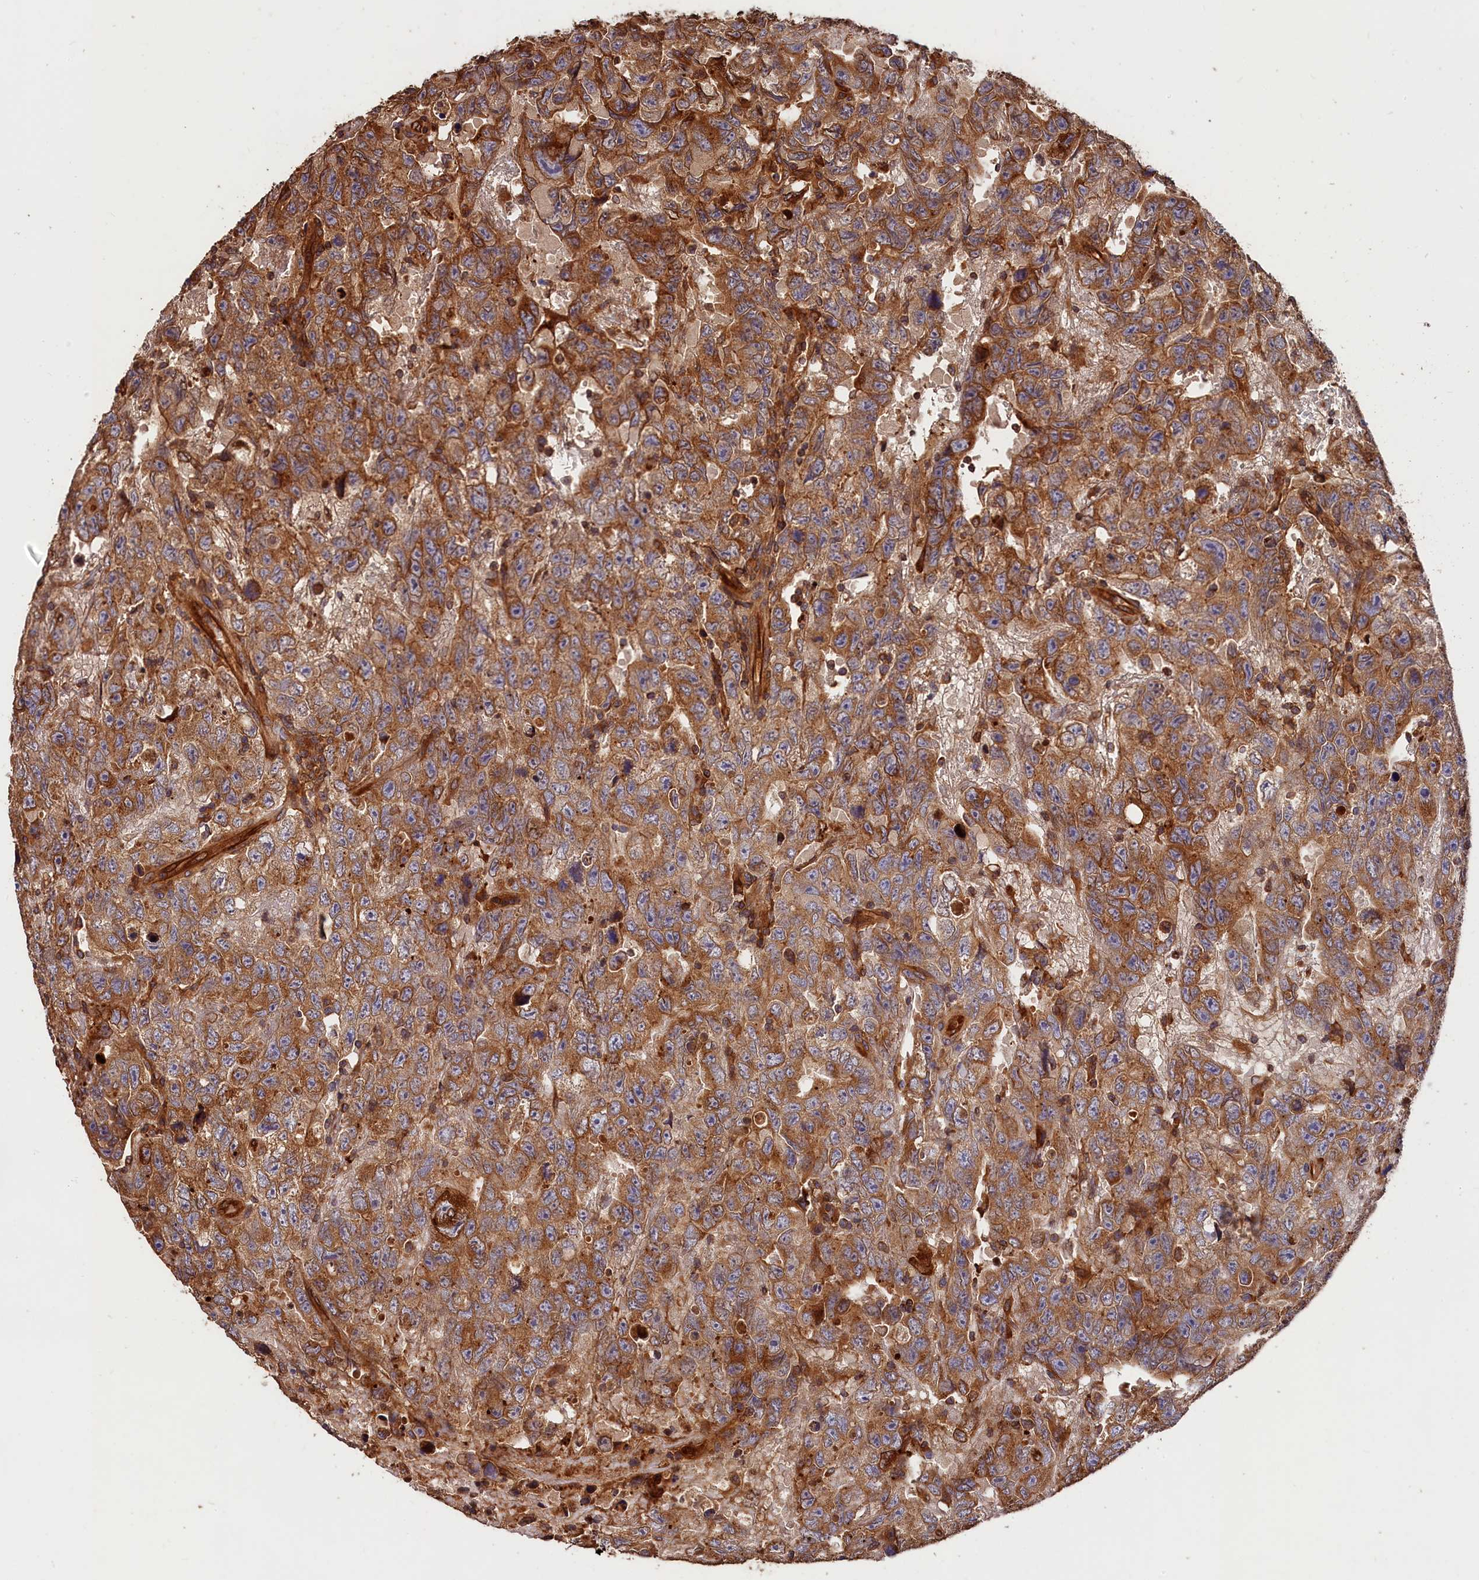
{"staining": {"intensity": "moderate", "quantity": ">75%", "location": "cytoplasmic/membranous"}, "tissue": "testis cancer", "cell_type": "Tumor cells", "image_type": "cancer", "snomed": [{"axis": "morphology", "description": "Carcinoma, Embryonal, NOS"}, {"axis": "topography", "description": "Testis"}], "caption": "Moderate cytoplasmic/membranous expression for a protein is identified in approximately >75% of tumor cells of testis cancer using immunohistochemistry.", "gene": "HMOX2", "patient": {"sex": "male", "age": 45}}